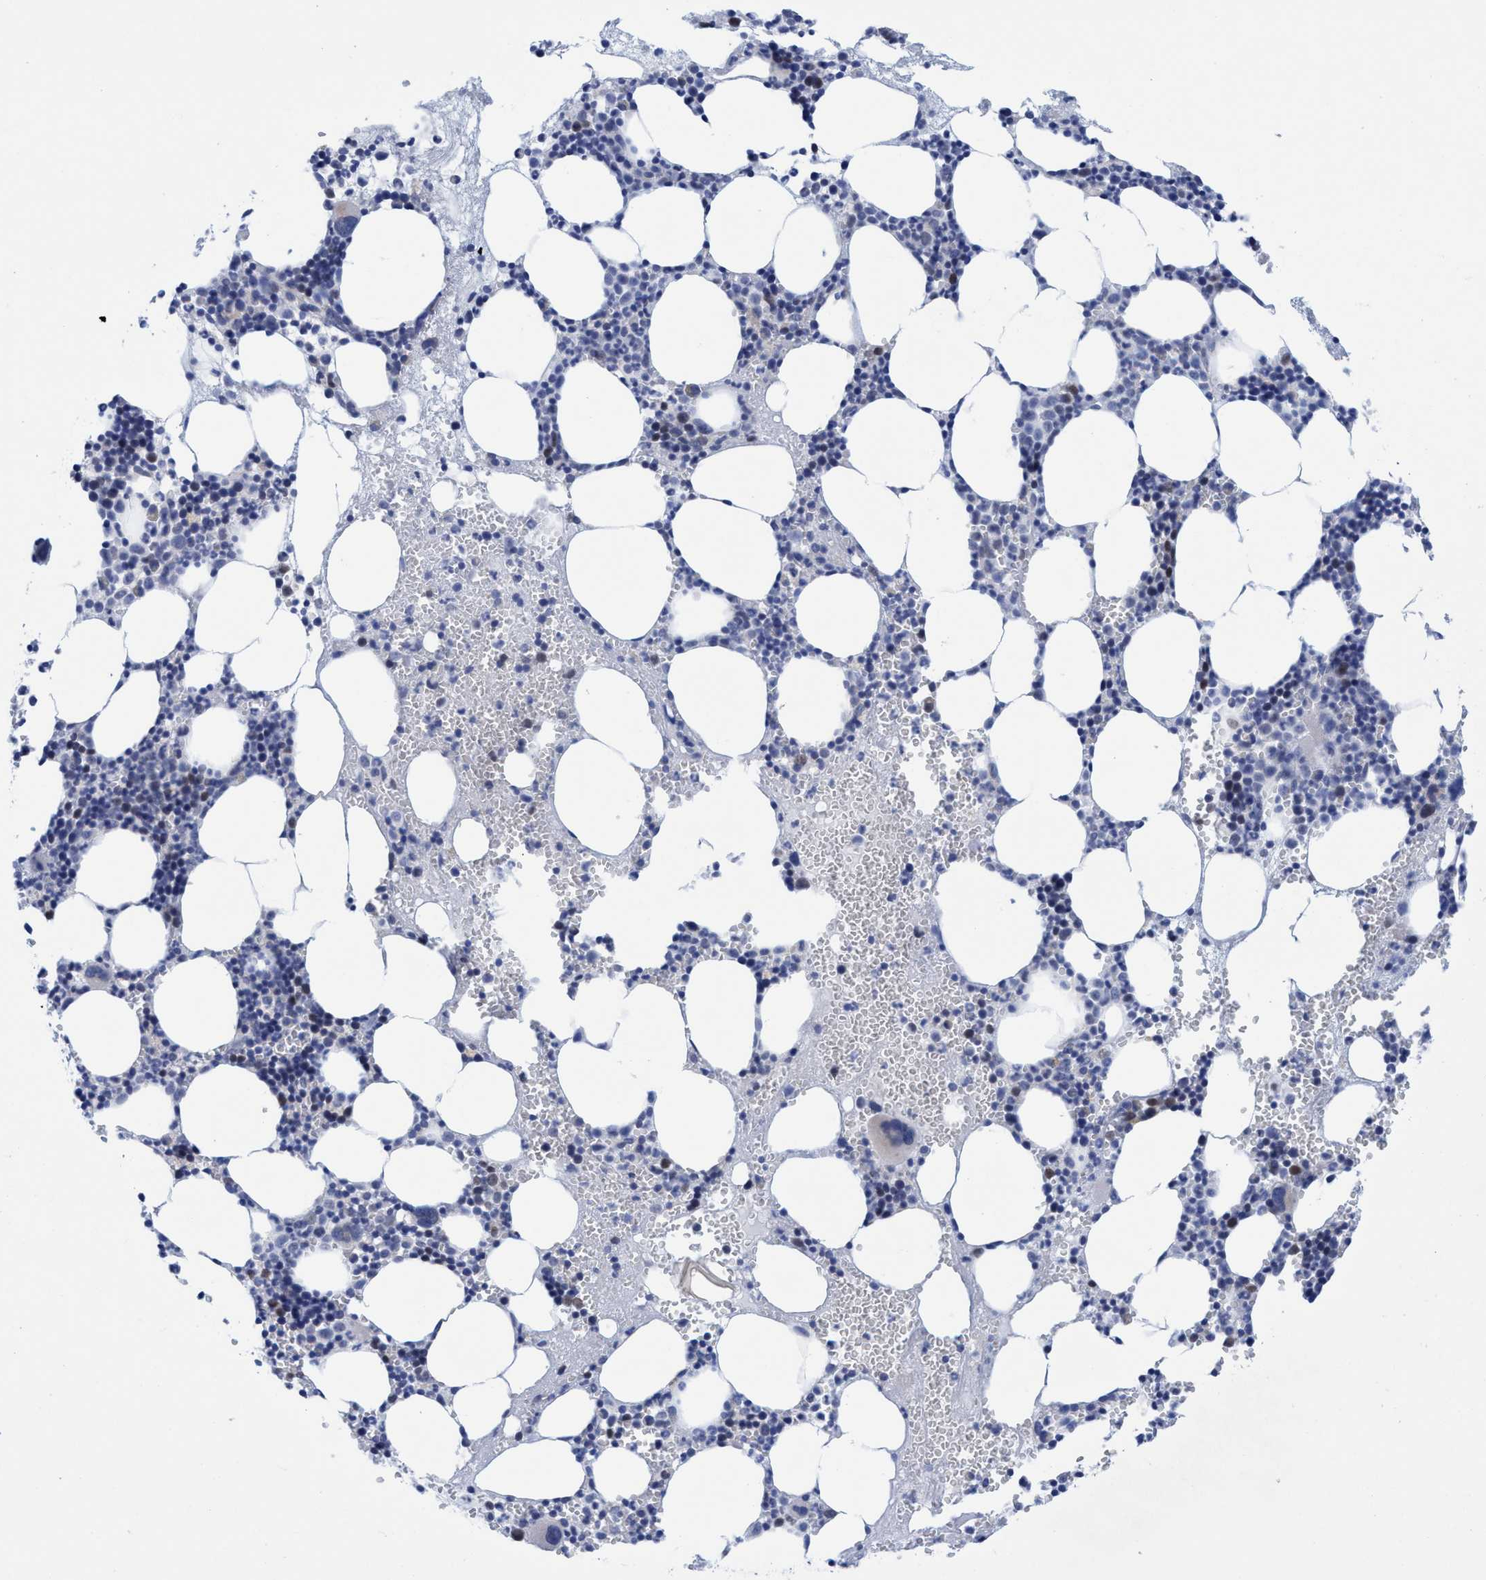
{"staining": {"intensity": "negative", "quantity": "none", "location": "none"}, "tissue": "bone marrow", "cell_type": "Hematopoietic cells", "image_type": "normal", "snomed": [{"axis": "morphology", "description": "Normal tissue, NOS"}, {"axis": "morphology", "description": "Inflammation, NOS"}, {"axis": "topography", "description": "Bone marrow"}], "caption": "Image shows no protein expression in hematopoietic cells of benign bone marrow.", "gene": "RSAD1", "patient": {"sex": "female", "age": 67}}